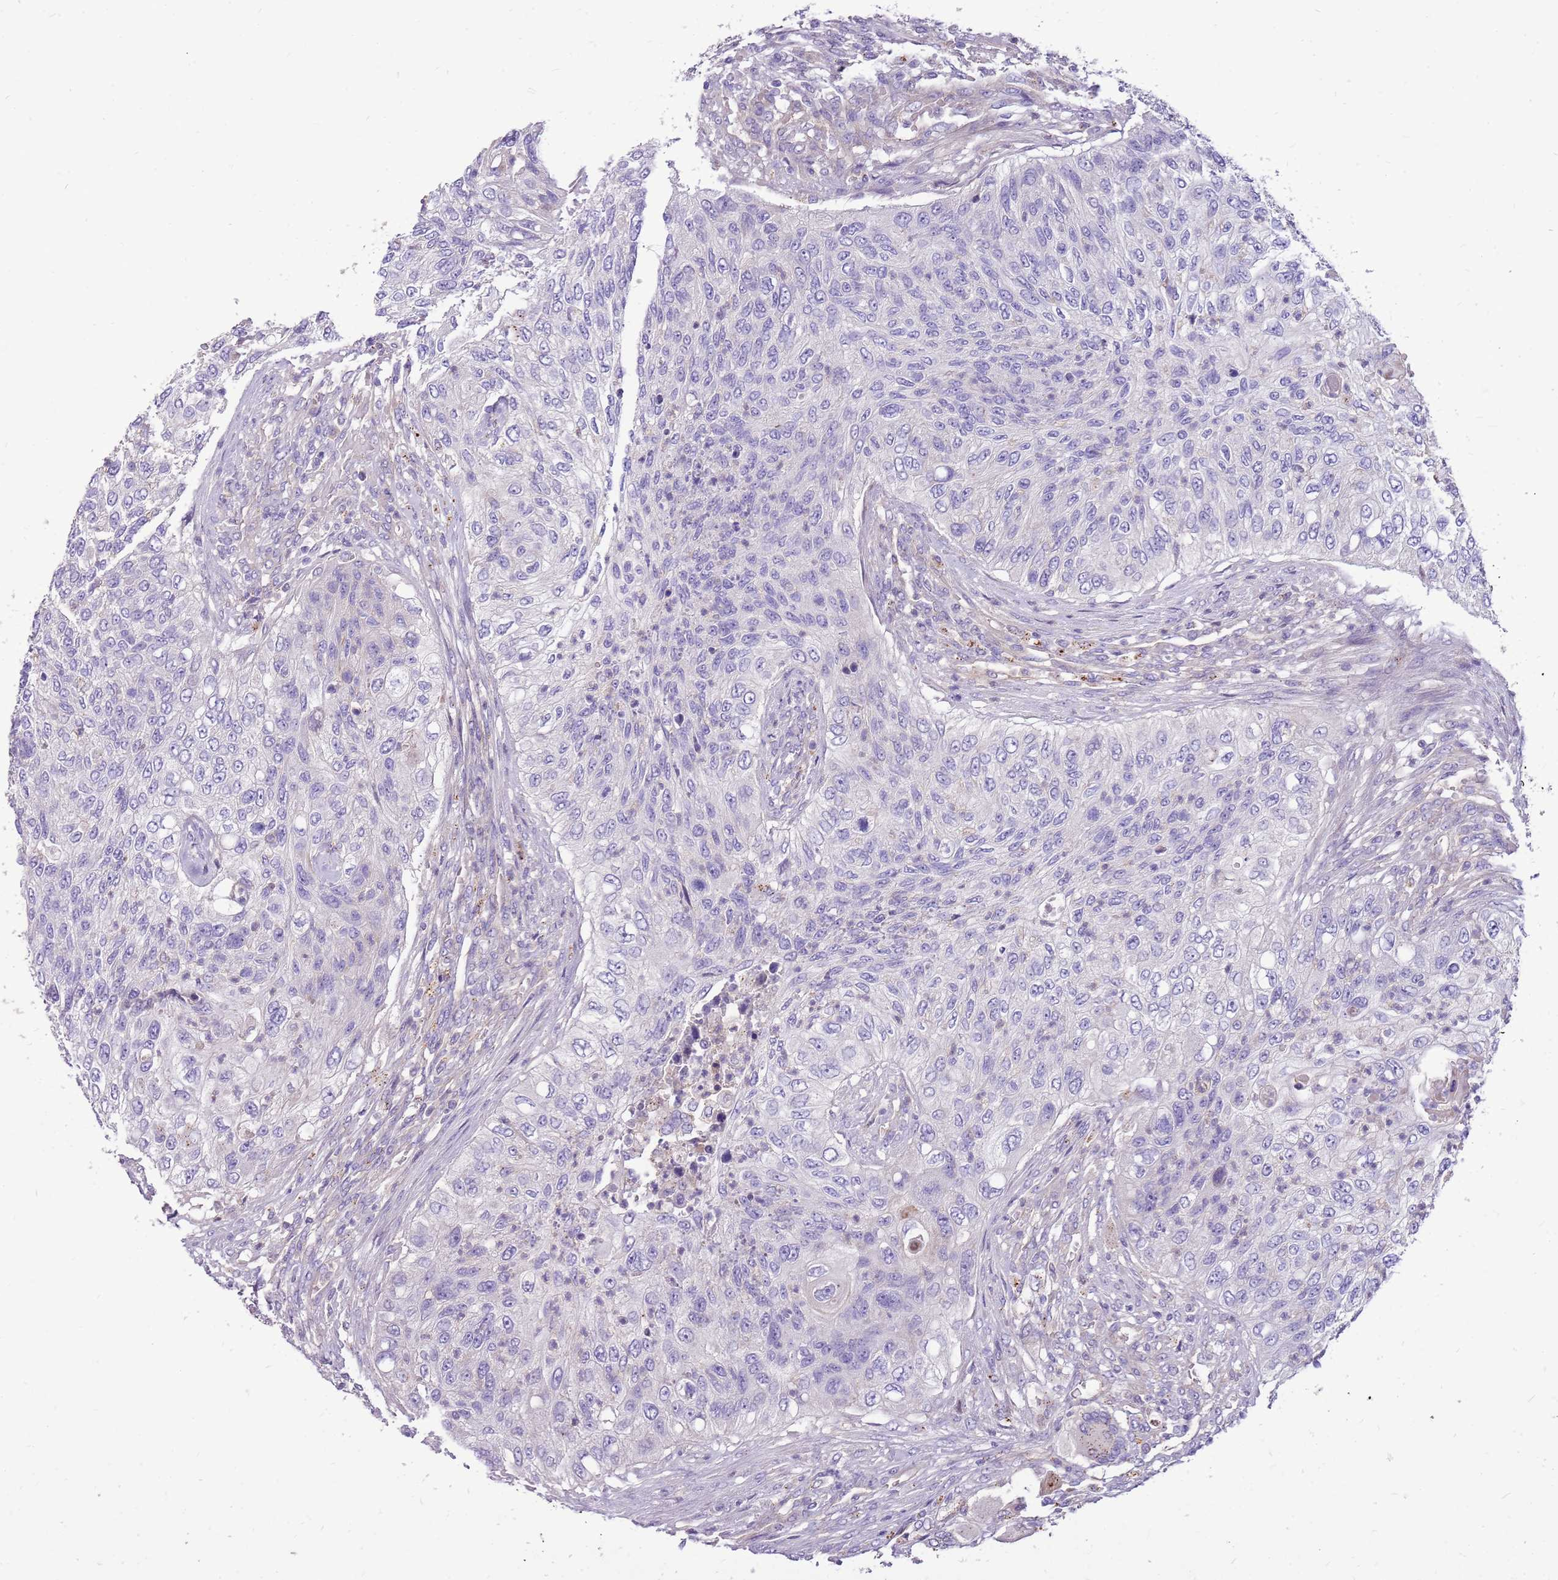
{"staining": {"intensity": "negative", "quantity": "none", "location": "none"}, "tissue": "urothelial cancer", "cell_type": "Tumor cells", "image_type": "cancer", "snomed": [{"axis": "morphology", "description": "Urothelial carcinoma, High grade"}, {"axis": "topography", "description": "Urinary bladder"}], "caption": "An IHC micrograph of urothelial cancer is shown. There is no staining in tumor cells of urothelial cancer.", "gene": "NTN4", "patient": {"sex": "female", "age": 60}}